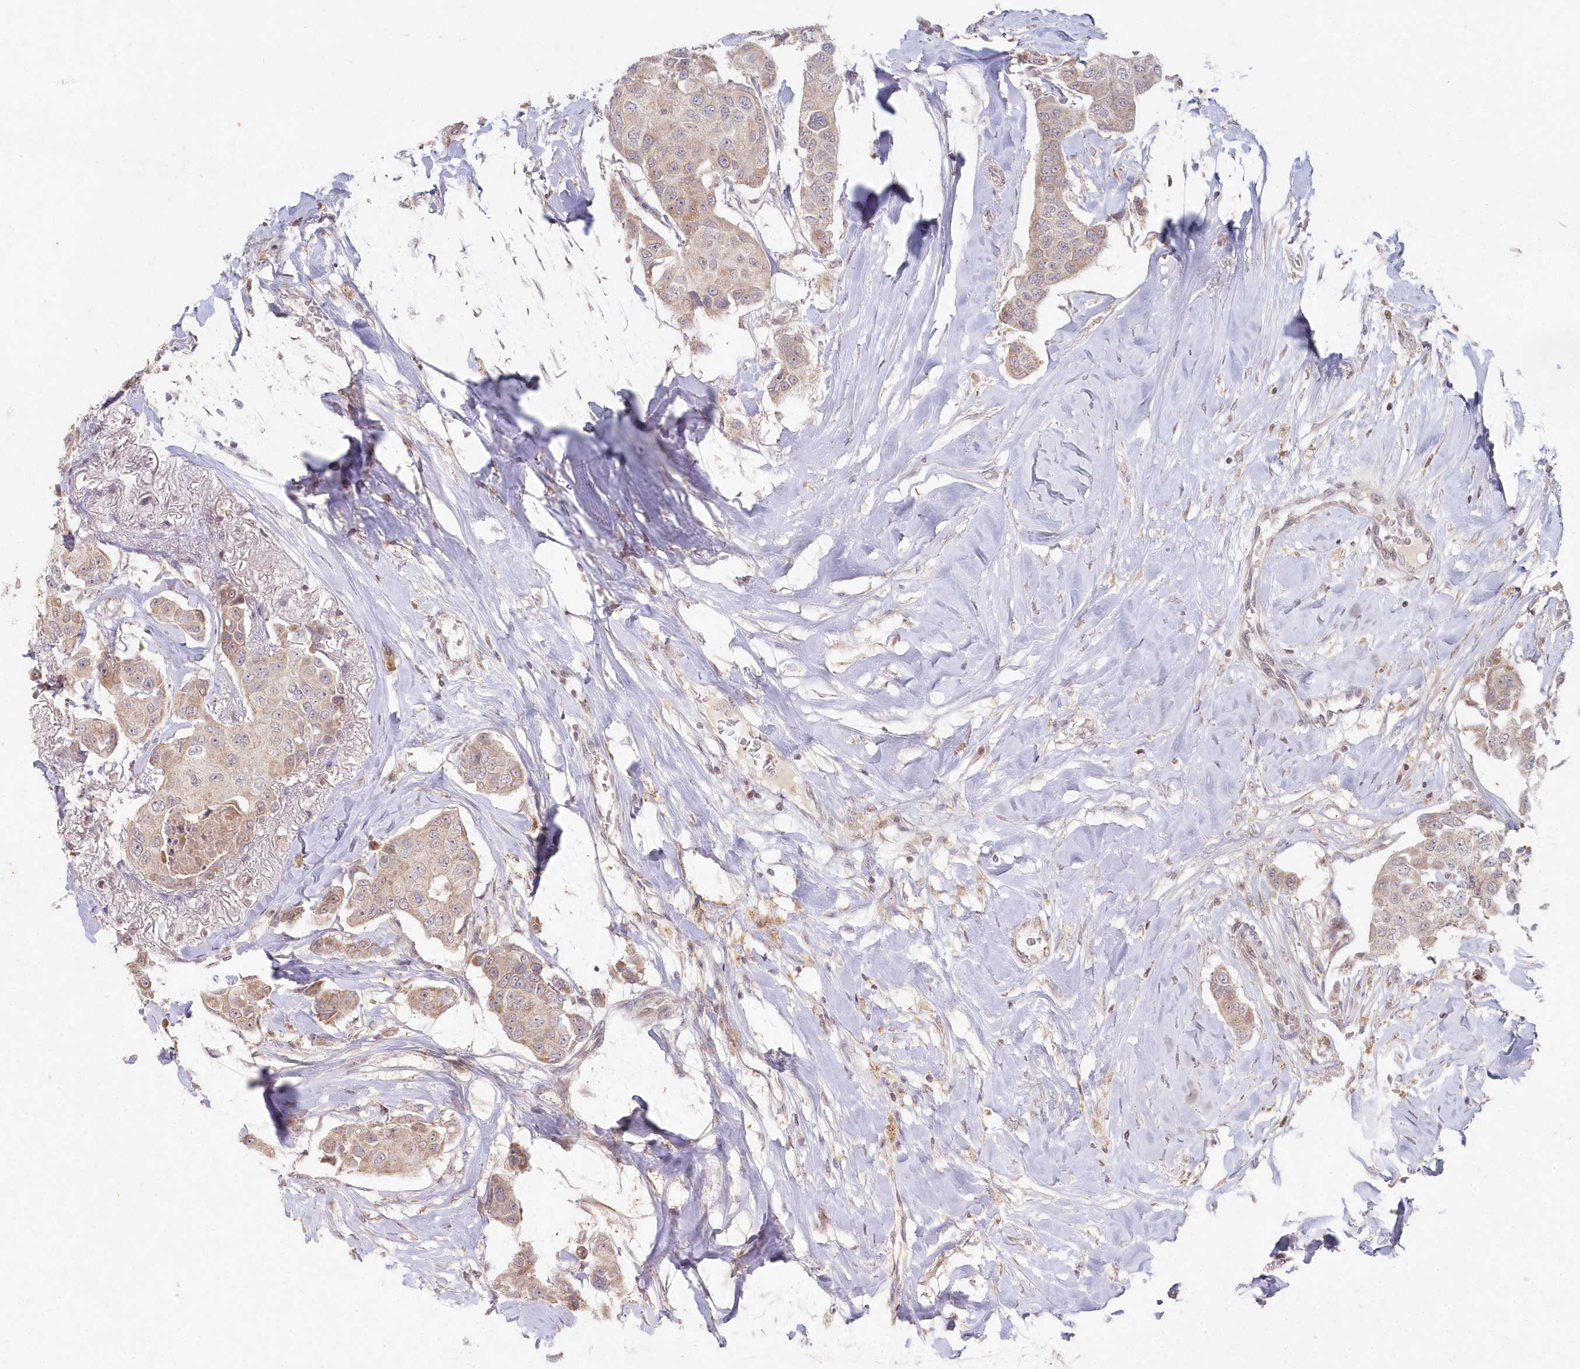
{"staining": {"intensity": "weak", "quantity": "<25%", "location": "cytoplasmic/membranous"}, "tissue": "breast cancer", "cell_type": "Tumor cells", "image_type": "cancer", "snomed": [{"axis": "morphology", "description": "Duct carcinoma"}, {"axis": "topography", "description": "Breast"}], "caption": "Protein analysis of breast cancer (invasive ductal carcinoma) reveals no significant staining in tumor cells. The staining was performed using DAB to visualize the protein expression in brown, while the nuclei were stained in blue with hematoxylin (Magnification: 20x).", "gene": "ASCC1", "patient": {"sex": "female", "age": 80}}